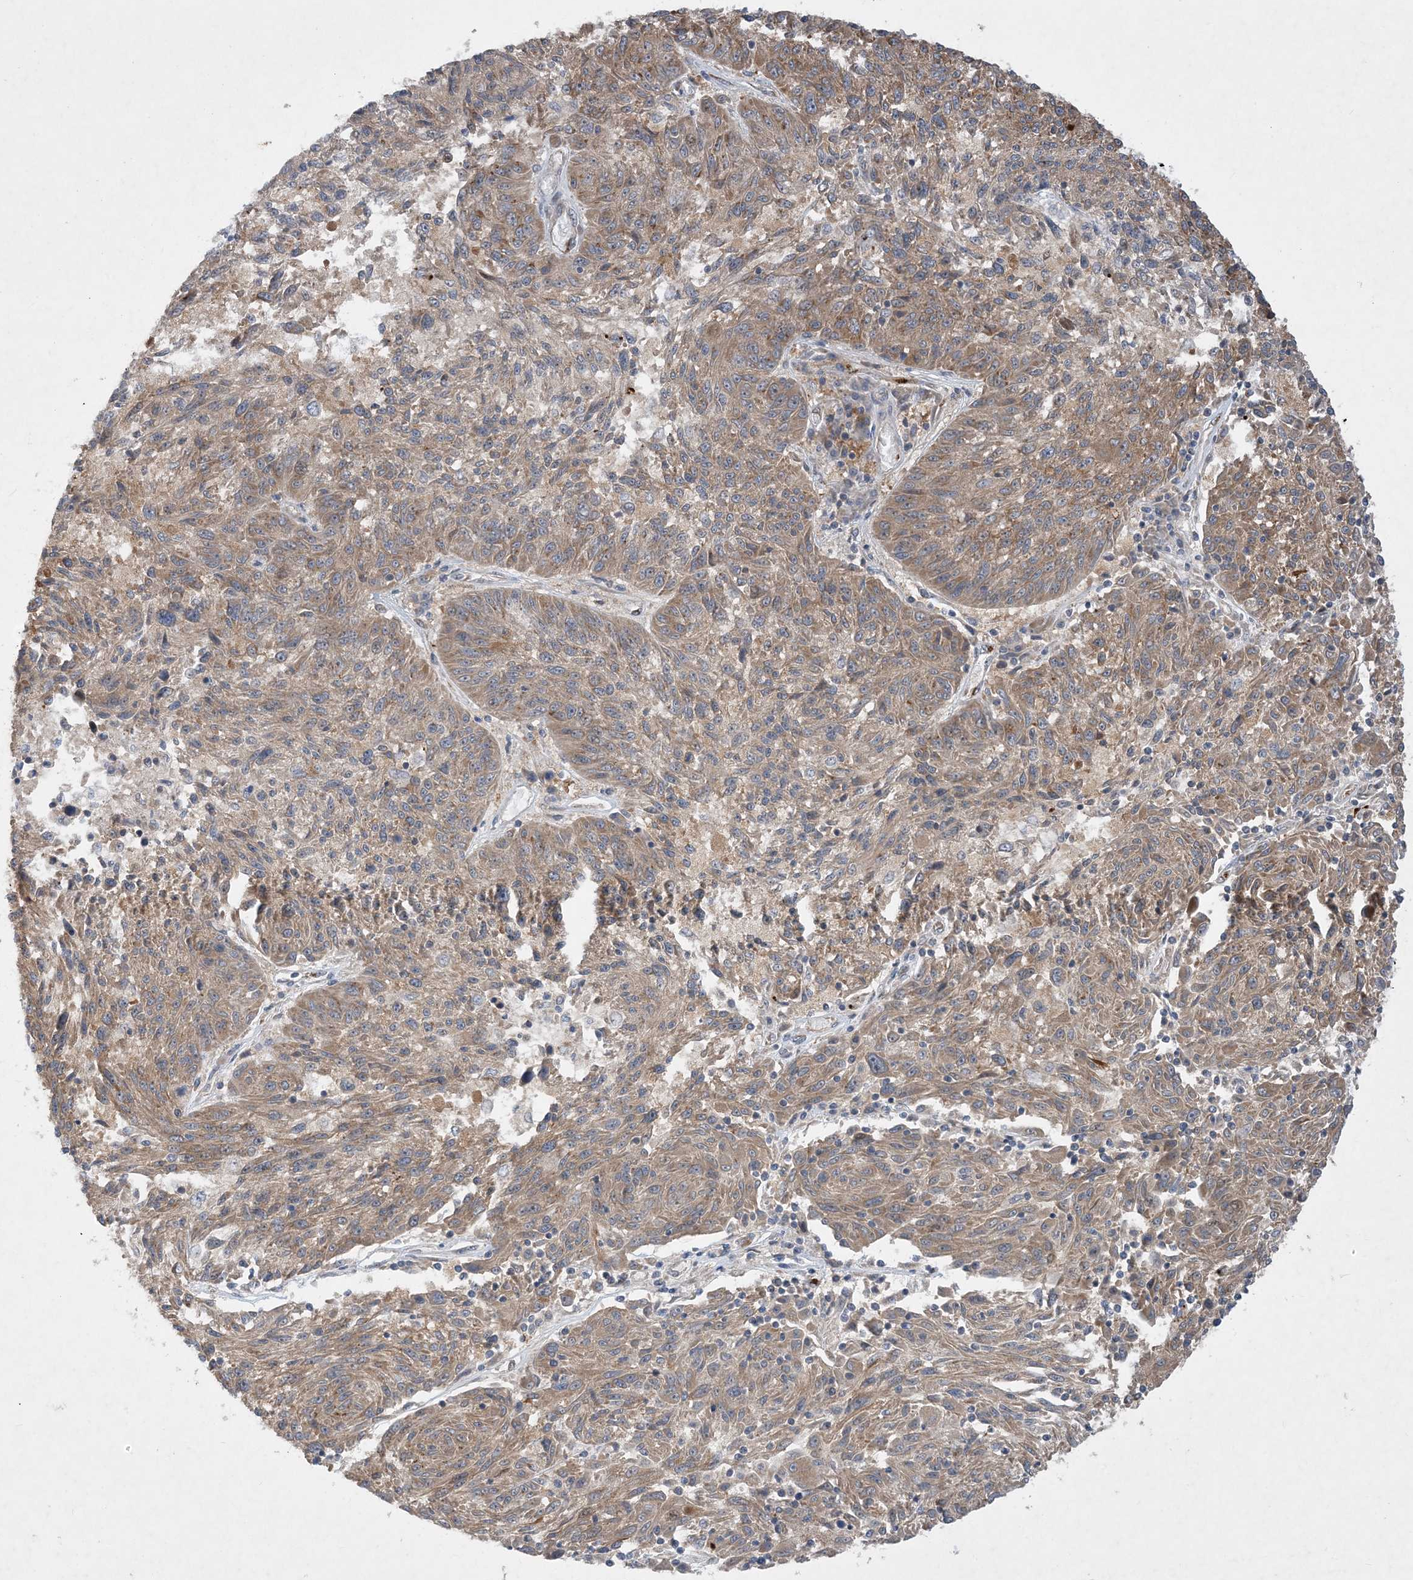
{"staining": {"intensity": "moderate", "quantity": ">75%", "location": "cytoplasmic/membranous"}, "tissue": "melanoma", "cell_type": "Tumor cells", "image_type": "cancer", "snomed": [{"axis": "morphology", "description": "Malignant melanoma, NOS"}, {"axis": "topography", "description": "Skin"}], "caption": "Immunohistochemical staining of malignant melanoma displays medium levels of moderate cytoplasmic/membranous positivity in about >75% of tumor cells.", "gene": "TINAG", "patient": {"sex": "male", "age": 53}}